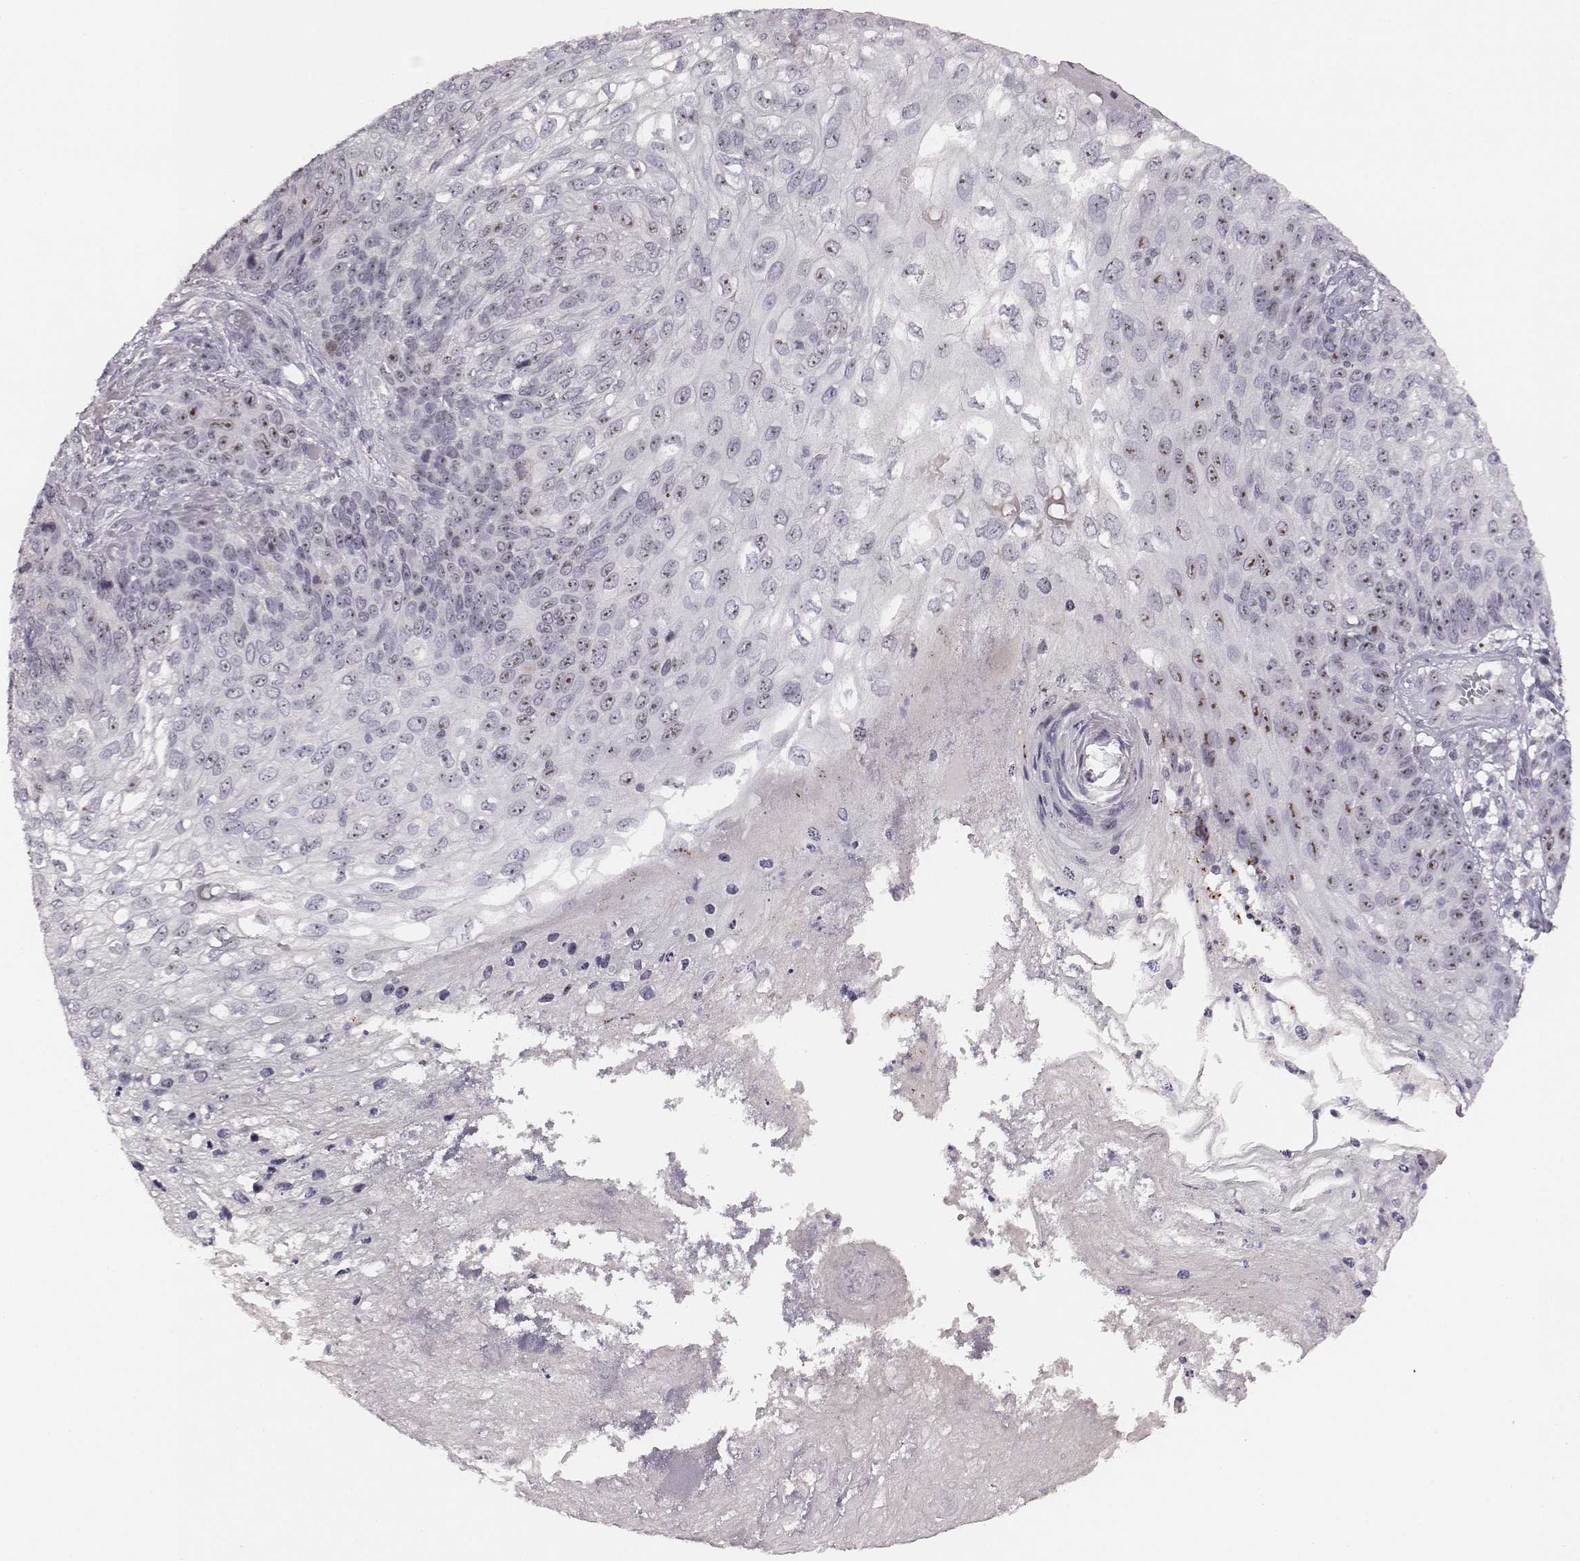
{"staining": {"intensity": "strong", "quantity": "<25%", "location": "nuclear"}, "tissue": "skin cancer", "cell_type": "Tumor cells", "image_type": "cancer", "snomed": [{"axis": "morphology", "description": "Squamous cell carcinoma, NOS"}, {"axis": "topography", "description": "Skin"}], "caption": "Immunohistochemical staining of human skin cancer demonstrates medium levels of strong nuclear staining in approximately <25% of tumor cells.", "gene": "NIFK", "patient": {"sex": "male", "age": 92}}